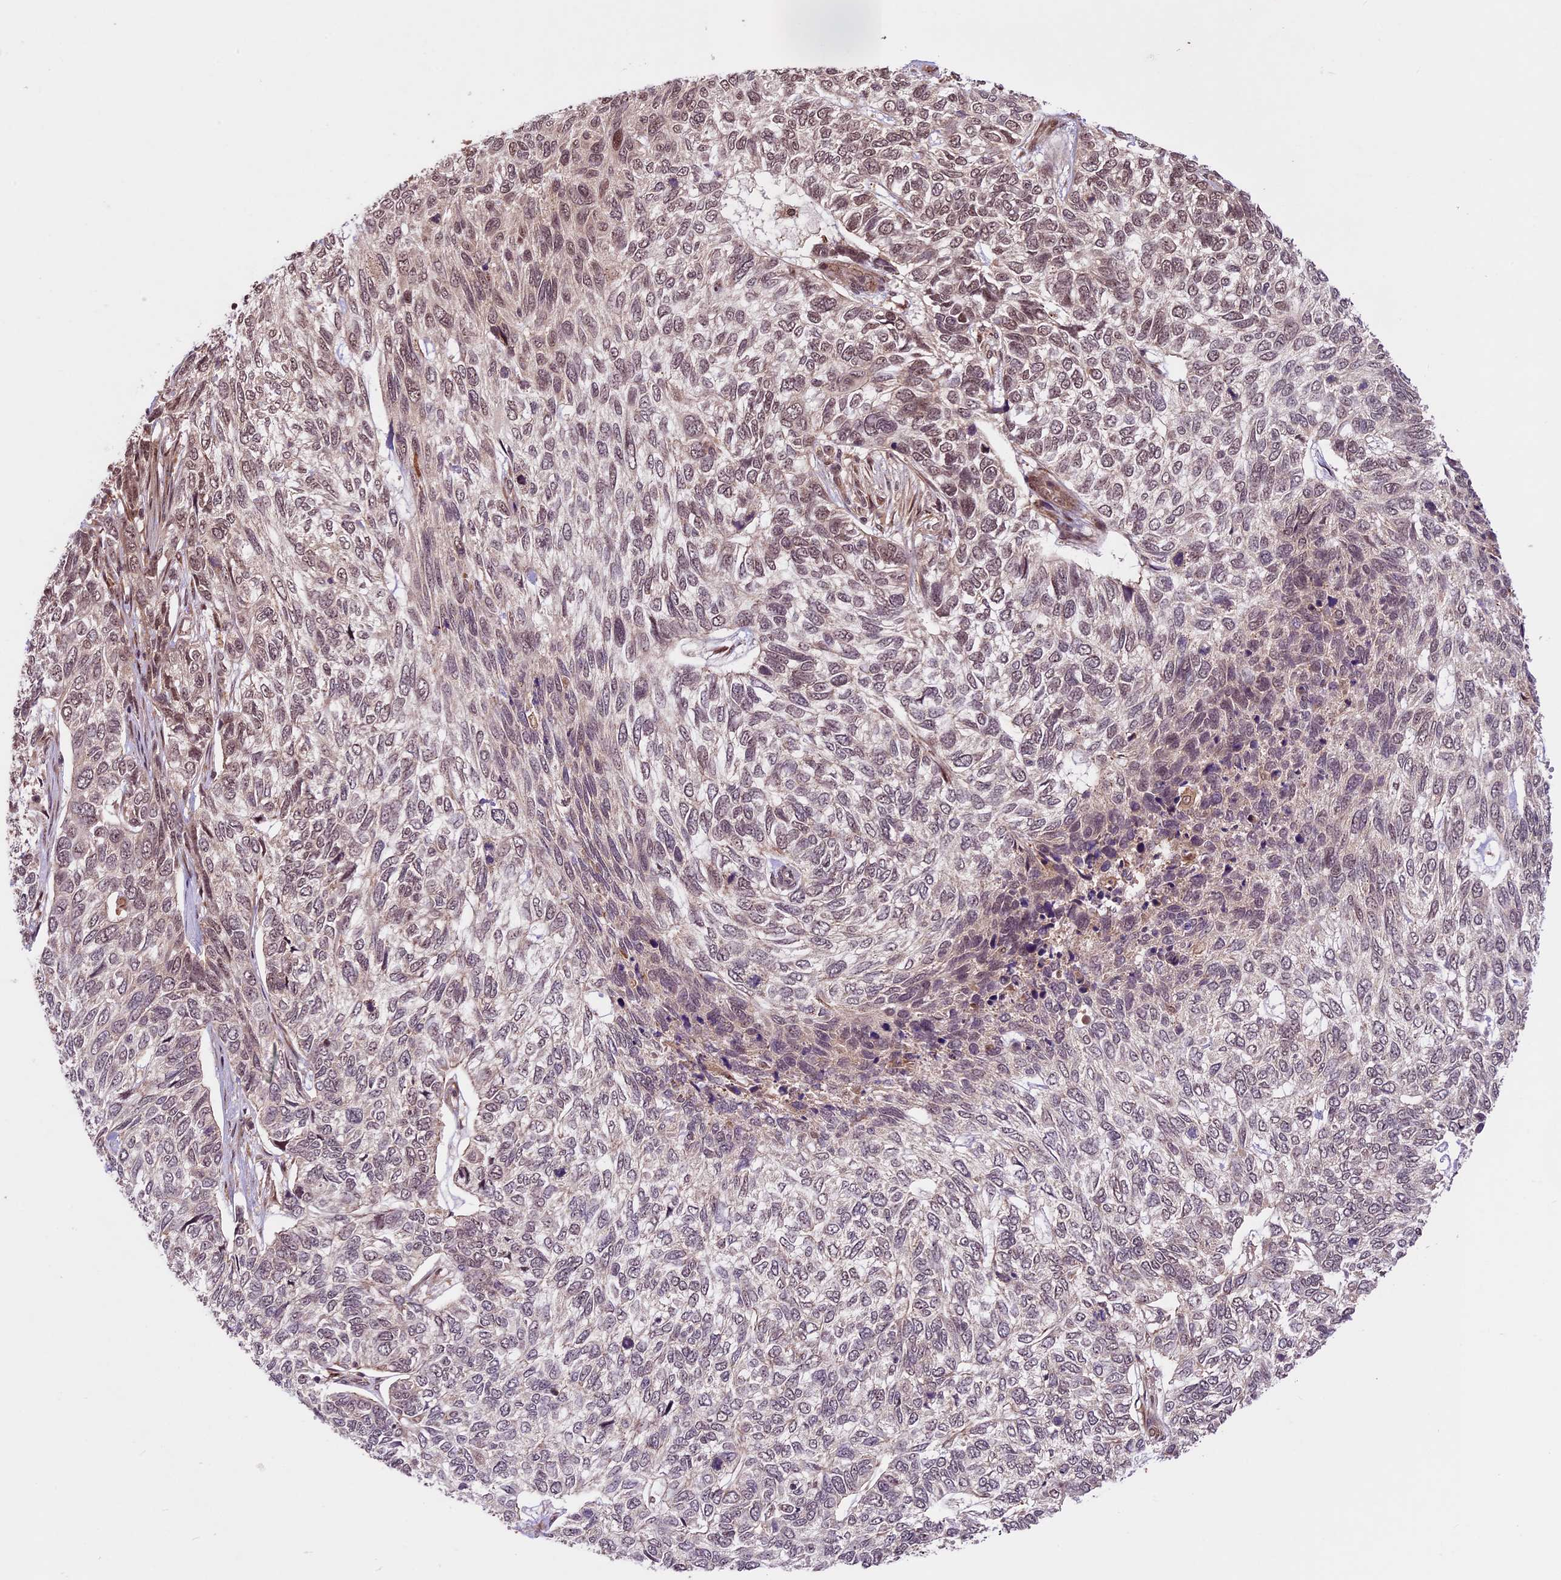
{"staining": {"intensity": "weak", "quantity": "<25%", "location": "nuclear"}, "tissue": "skin cancer", "cell_type": "Tumor cells", "image_type": "cancer", "snomed": [{"axis": "morphology", "description": "Basal cell carcinoma"}, {"axis": "topography", "description": "Skin"}], "caption": "Immunohistochemical staining of human skin cancer reveals no significant expression in tumor cells.", "gene": "DHX38", "patient": {"sex": "female", "age": 65}}